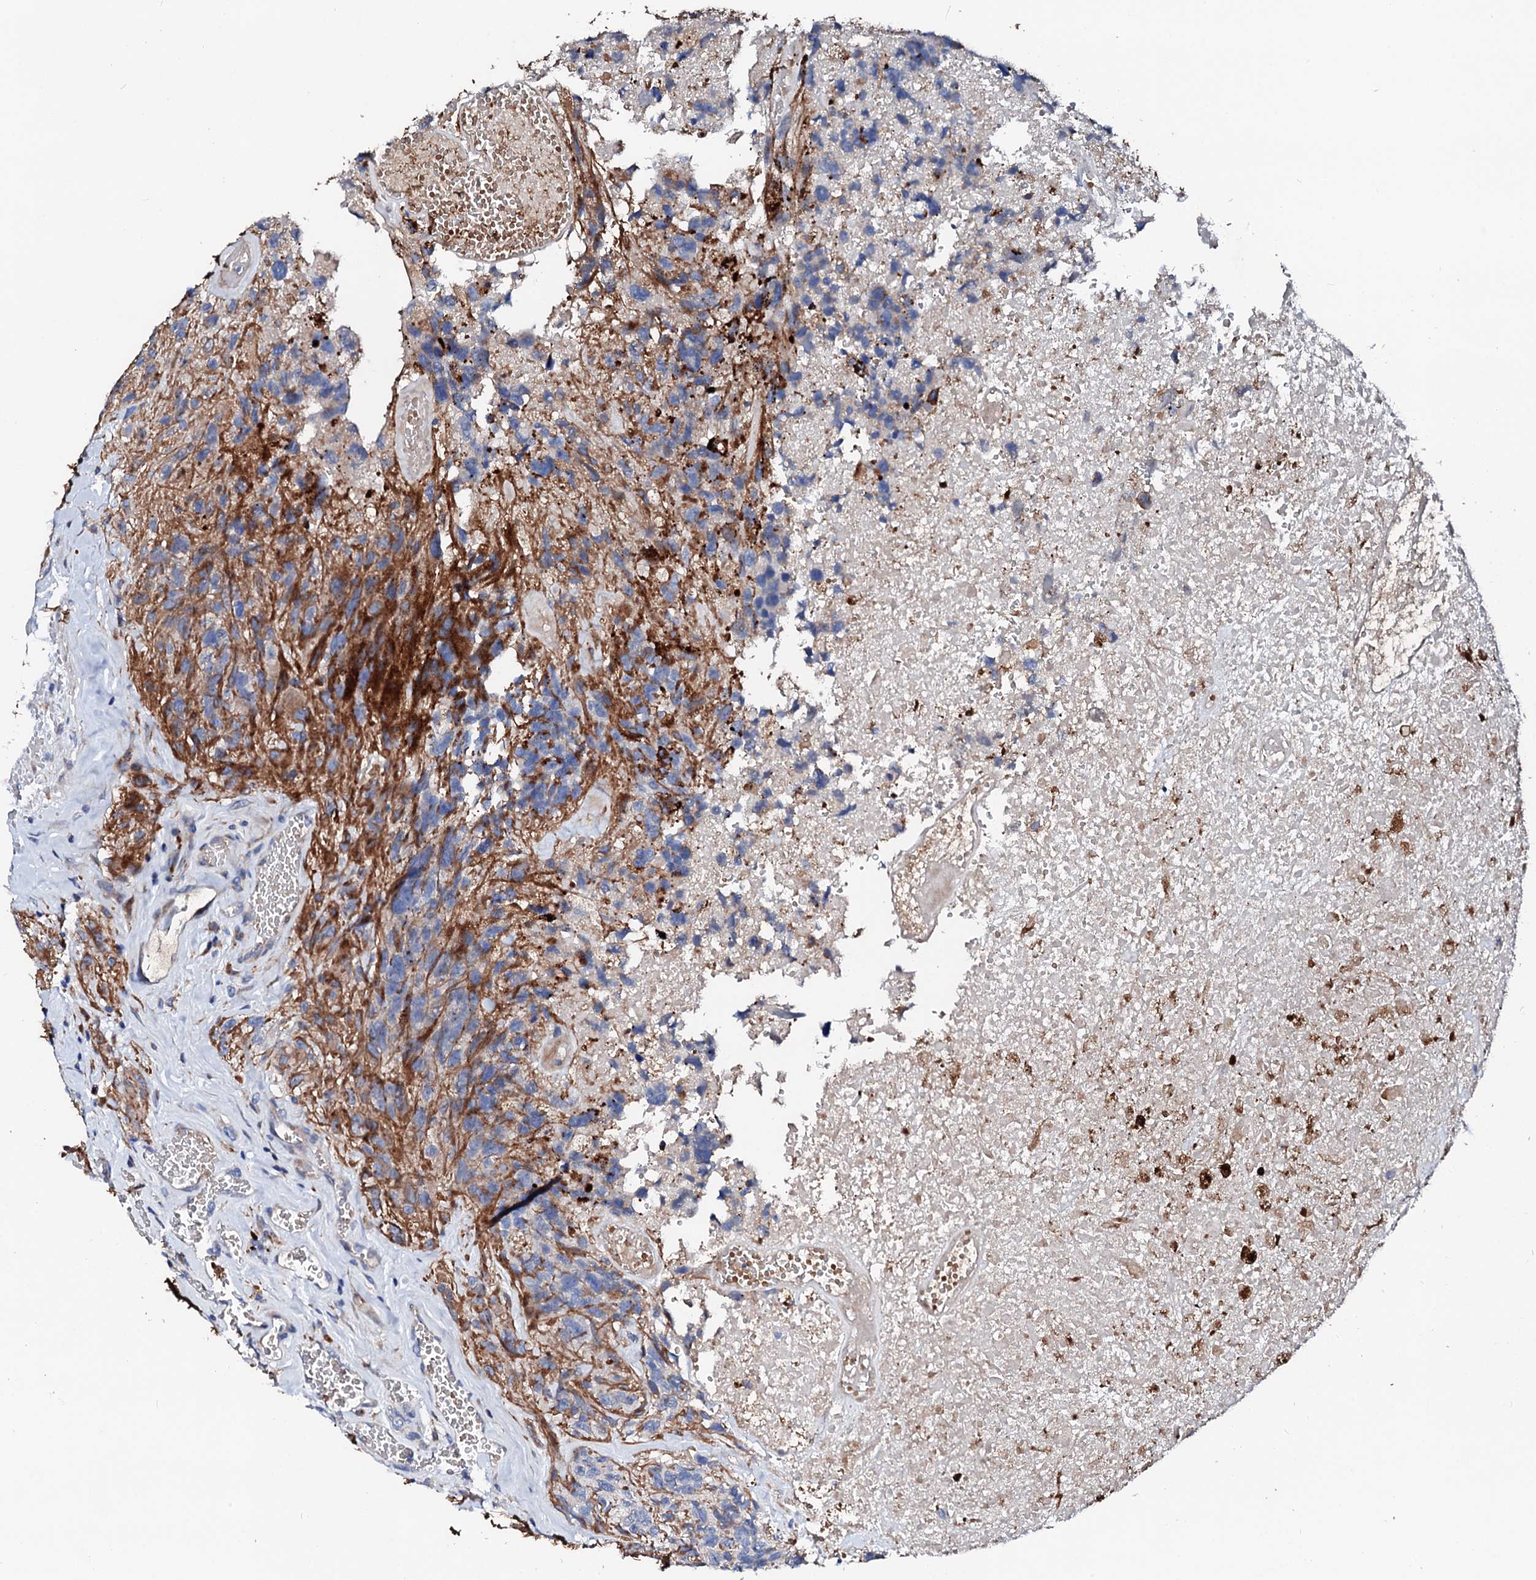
{"staining": {"intensity": "negative", "quantity": "none", "location": "none"}, "tissue": "glioma", "cell_type": "Tumor cells", "image_type": "cancer", "snomed": [{"axis": "morphology", "description": "Glioma, malignant, High grade"}, {"axis": "topography", "description": "Brain"}], "caption": "A histopathology image of glioma stained for a protein reveals no brown staining in tumor cells. The staining is performed using DAB brown chromogen with nuclei counter-stained in using hematoxylin.", "gene": "SLC10A7", "patient": {"sex": "male", "age": 69}}